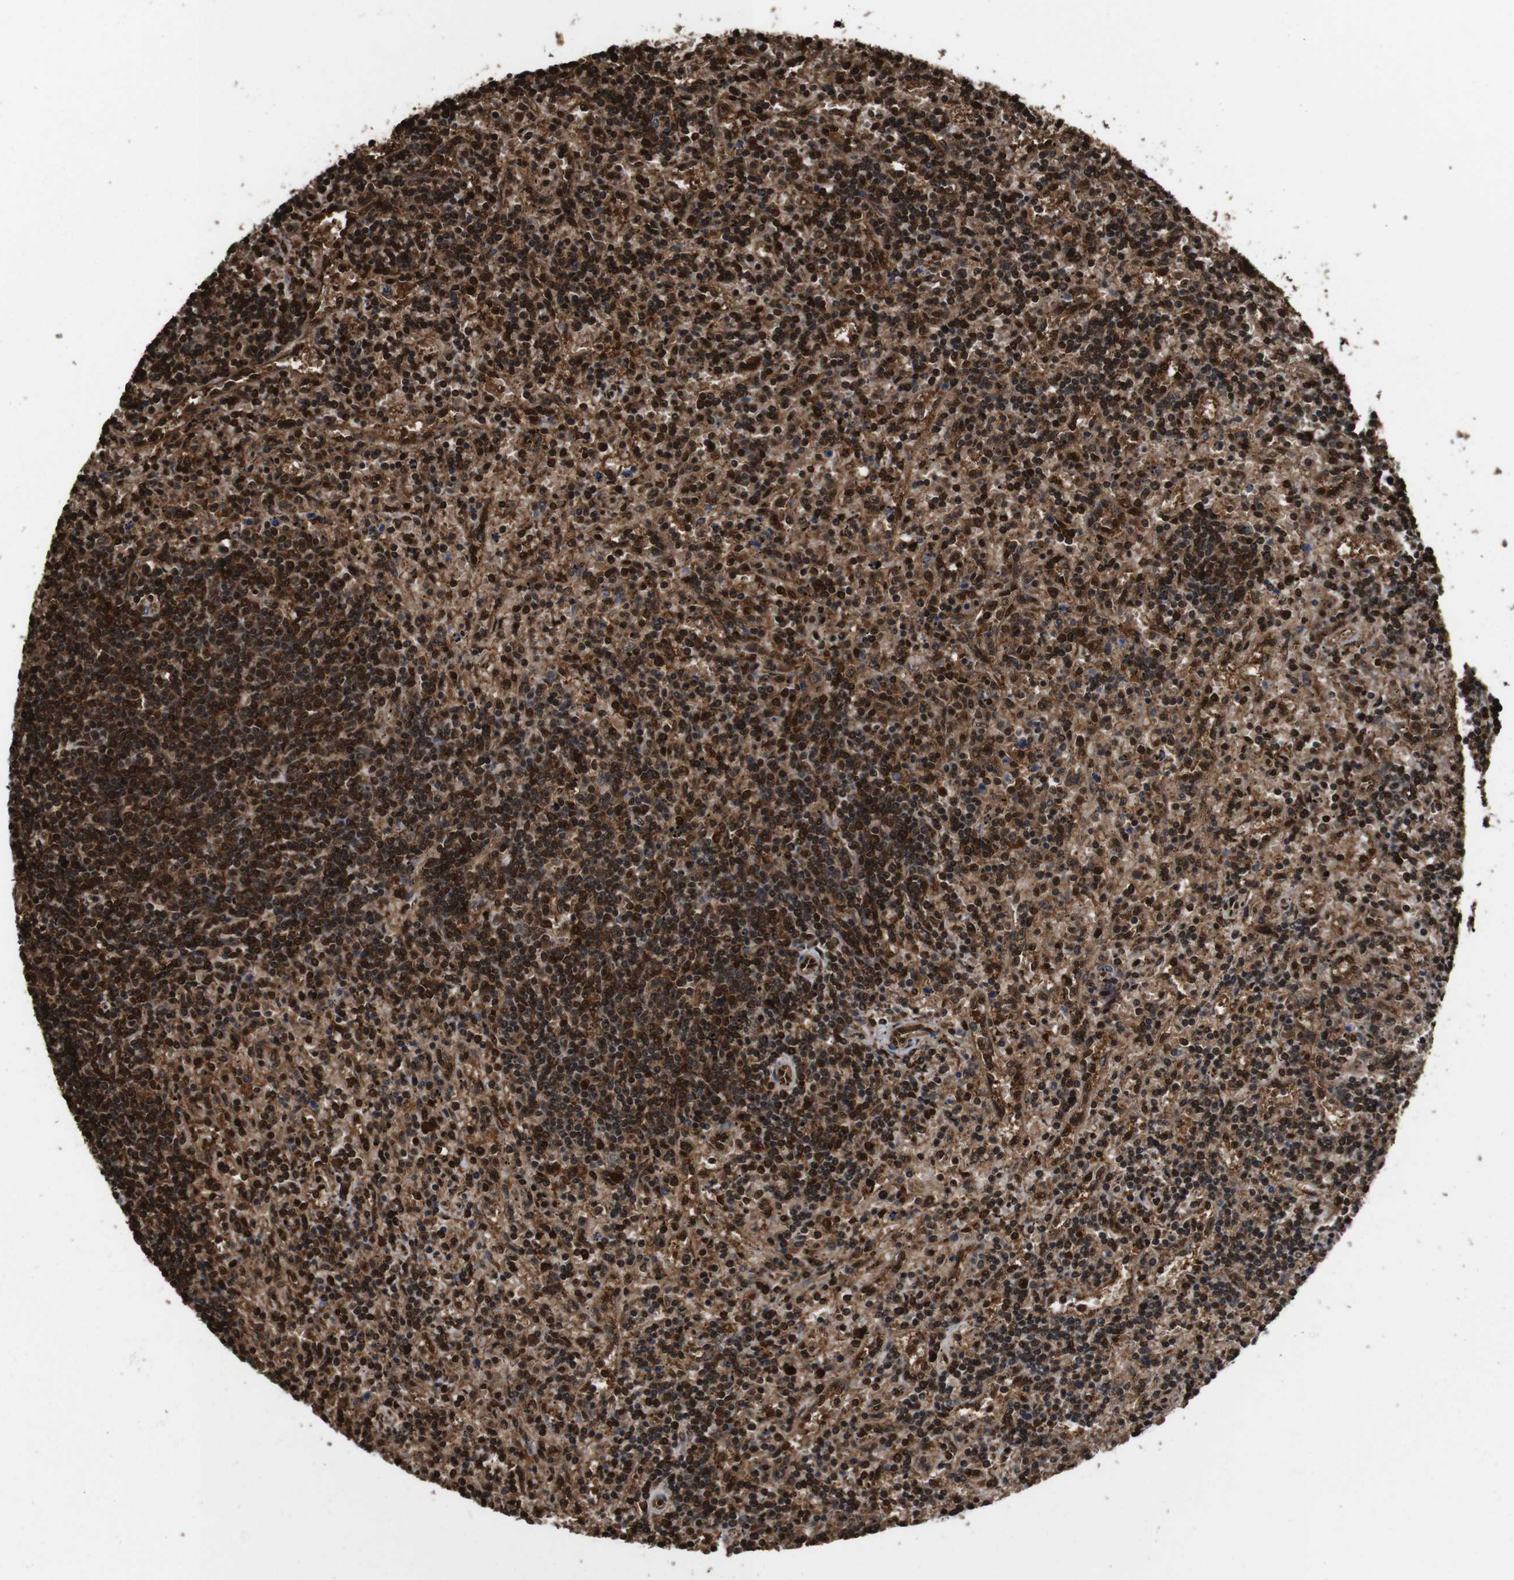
{"staining": {"intensity": "strong", "quantity": ">75%", "location": "cytoplasmic/membranous,nuclear"}, "tissue": "lymphoma", "cell_type": "Tumor cells", "image_type": "cancer", "snomed": [{"axis": "morphology", "description": "Malignant lymphoma, non-Hodgkin's type, Low grade"}, {"axis": "topography", "description": "Spleen"}], "caption": "A histopathology image showing strong cytoplasmic/membranous and nuclear staining in approximately >75% of tumor cells in lymphoma, as visualized by brown immunohistochemical staining.", "gene": "VCP", "patient": {"sex": "male", "age": 76}}